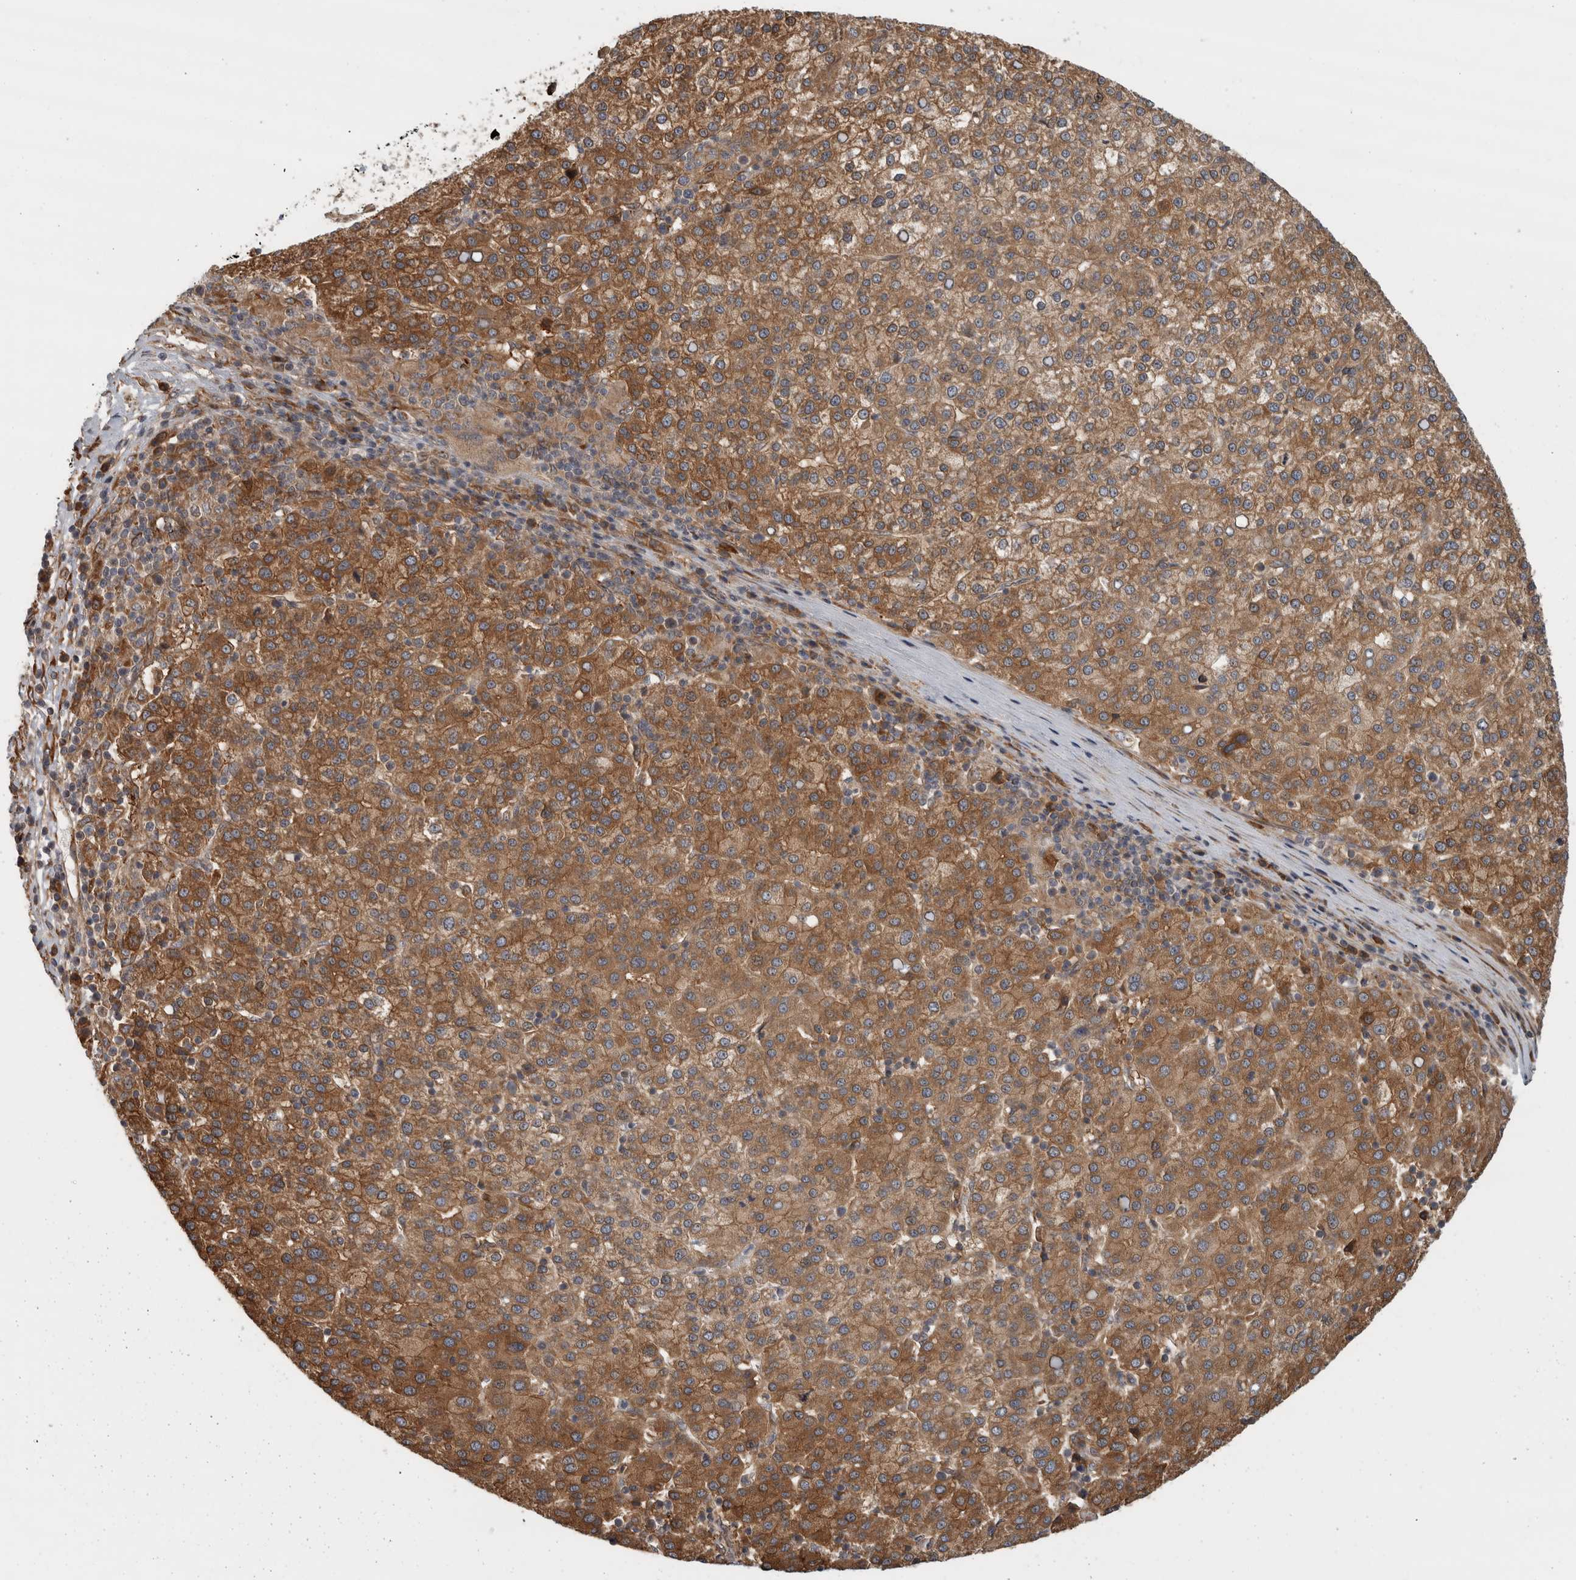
{"staining": {"intensity": "moderate", "quantity": ">75%", "location": "cytoplasmic/membranous"}, "tissue": "liver cancer", "cell_type": "Tumor cells", "image_type": "cancer", "snomed": [{"axis": "morphology", "description": "Carcinoma, Hepatocellular, NOS"}, {"axis": "topography", "description": "Liver"}], "caption": "There is medium levels of moderate cytoplasmic/membranous staining in tumor cells of liver hepatocellular carcinoma, as demonstrated by immunohistochemical staining (brown color).", "gene": "TUBD1", "patient": {"sex": "female", "age": 58}}